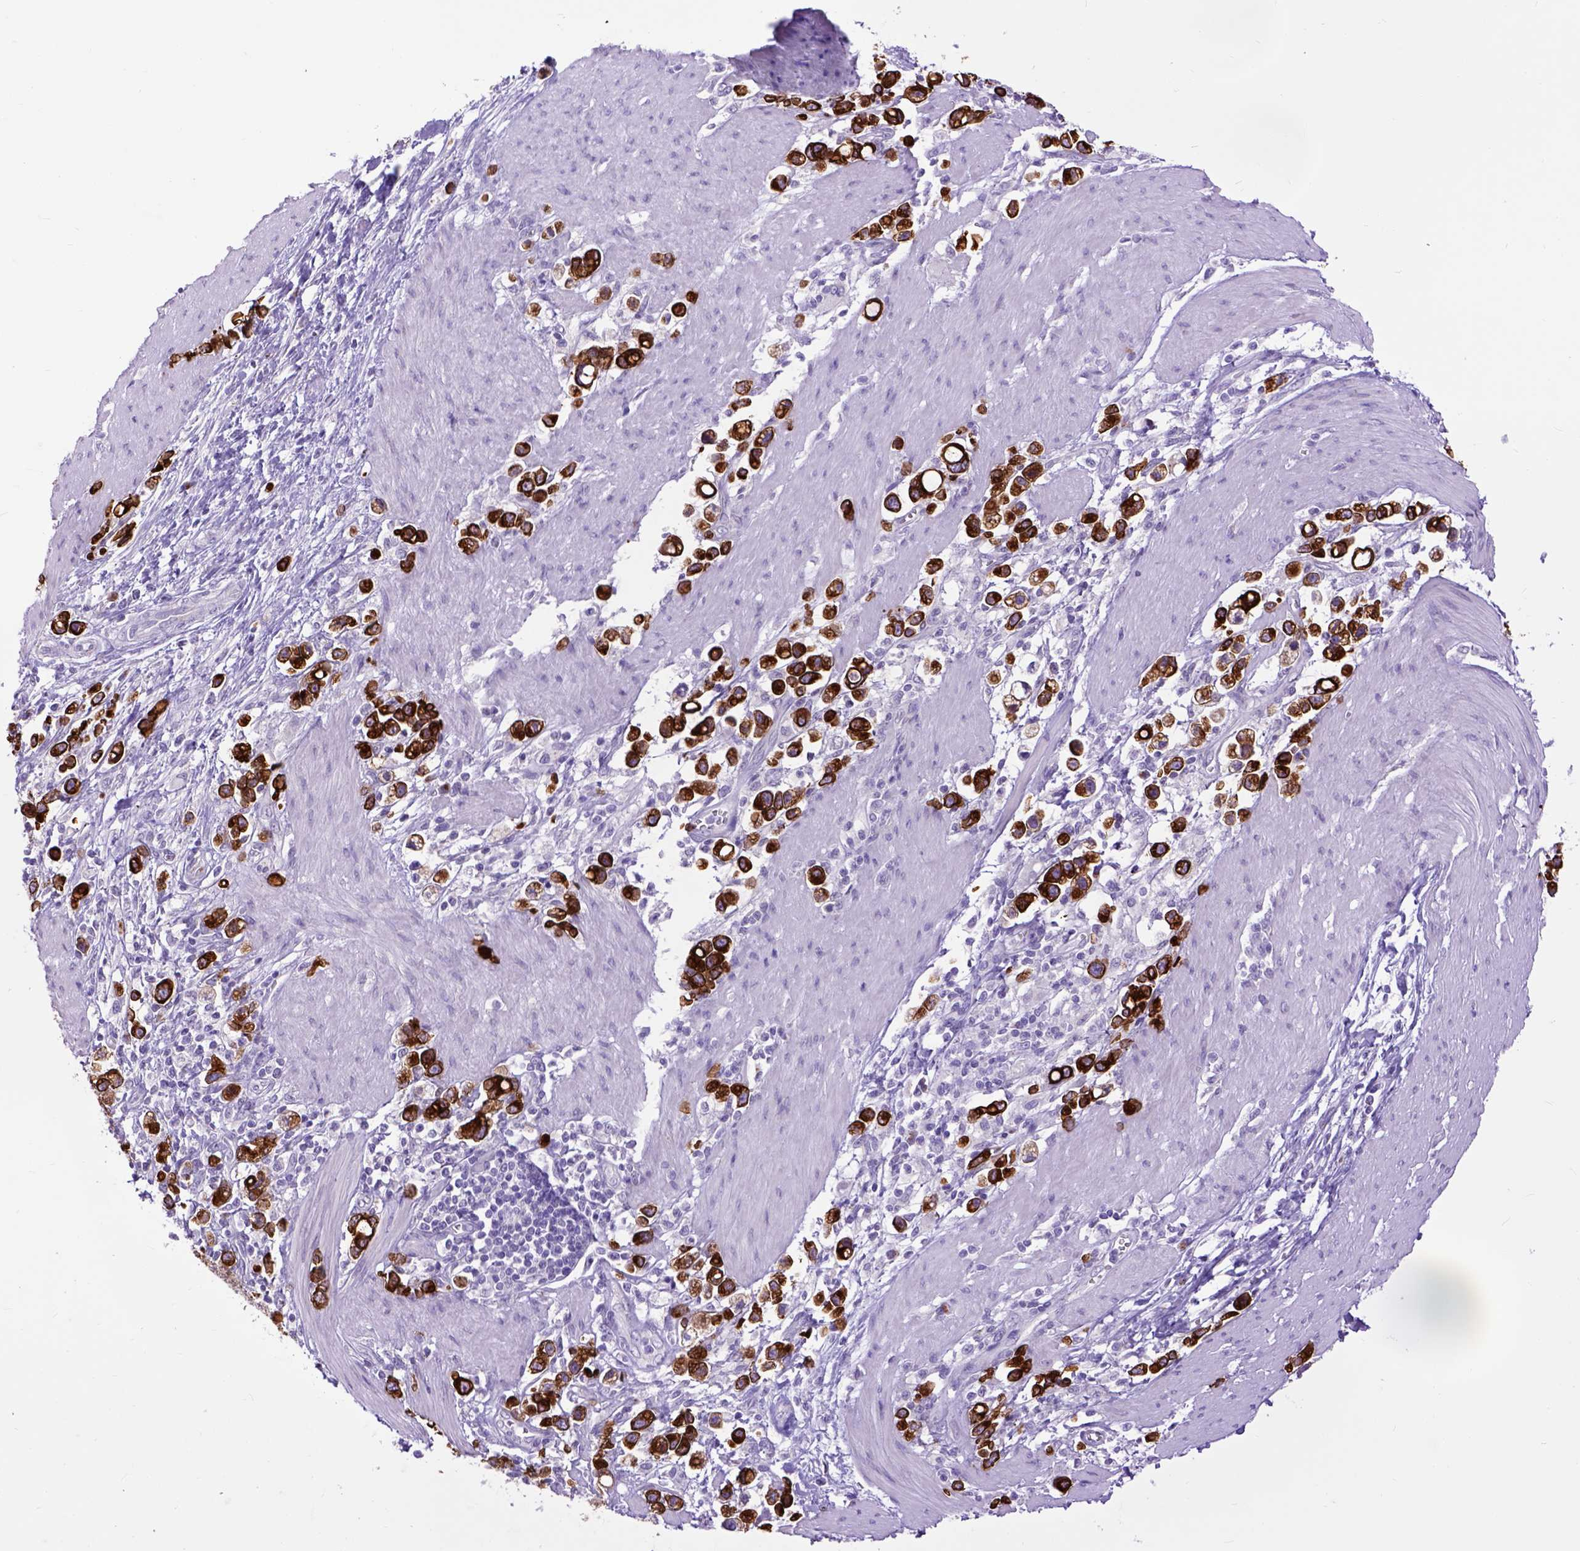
{"staining": {"intensity": "strong", "quantity": ">75%", "location": "cytoplasmic/membranous"}, "tissue": "stomach cancer", "cell_type": "Tumor cells", "image_type": "cancer", "snomed": [{"axis": "morphology", "description": "Adenocarcinoma, NOS"}, {"axis": "topography", "description": "Stomach"}], "caption": "Protein analysis of stomach cancer (adenocarcinoma) tissue reveals strong cytoplasmic/membranous positivity in about >75% of tumor cells. The protein is shown in brown color, while the nuclei are stained blue.", "gene": "RAB25", "patient": {"sex": "male", "age": 63}}